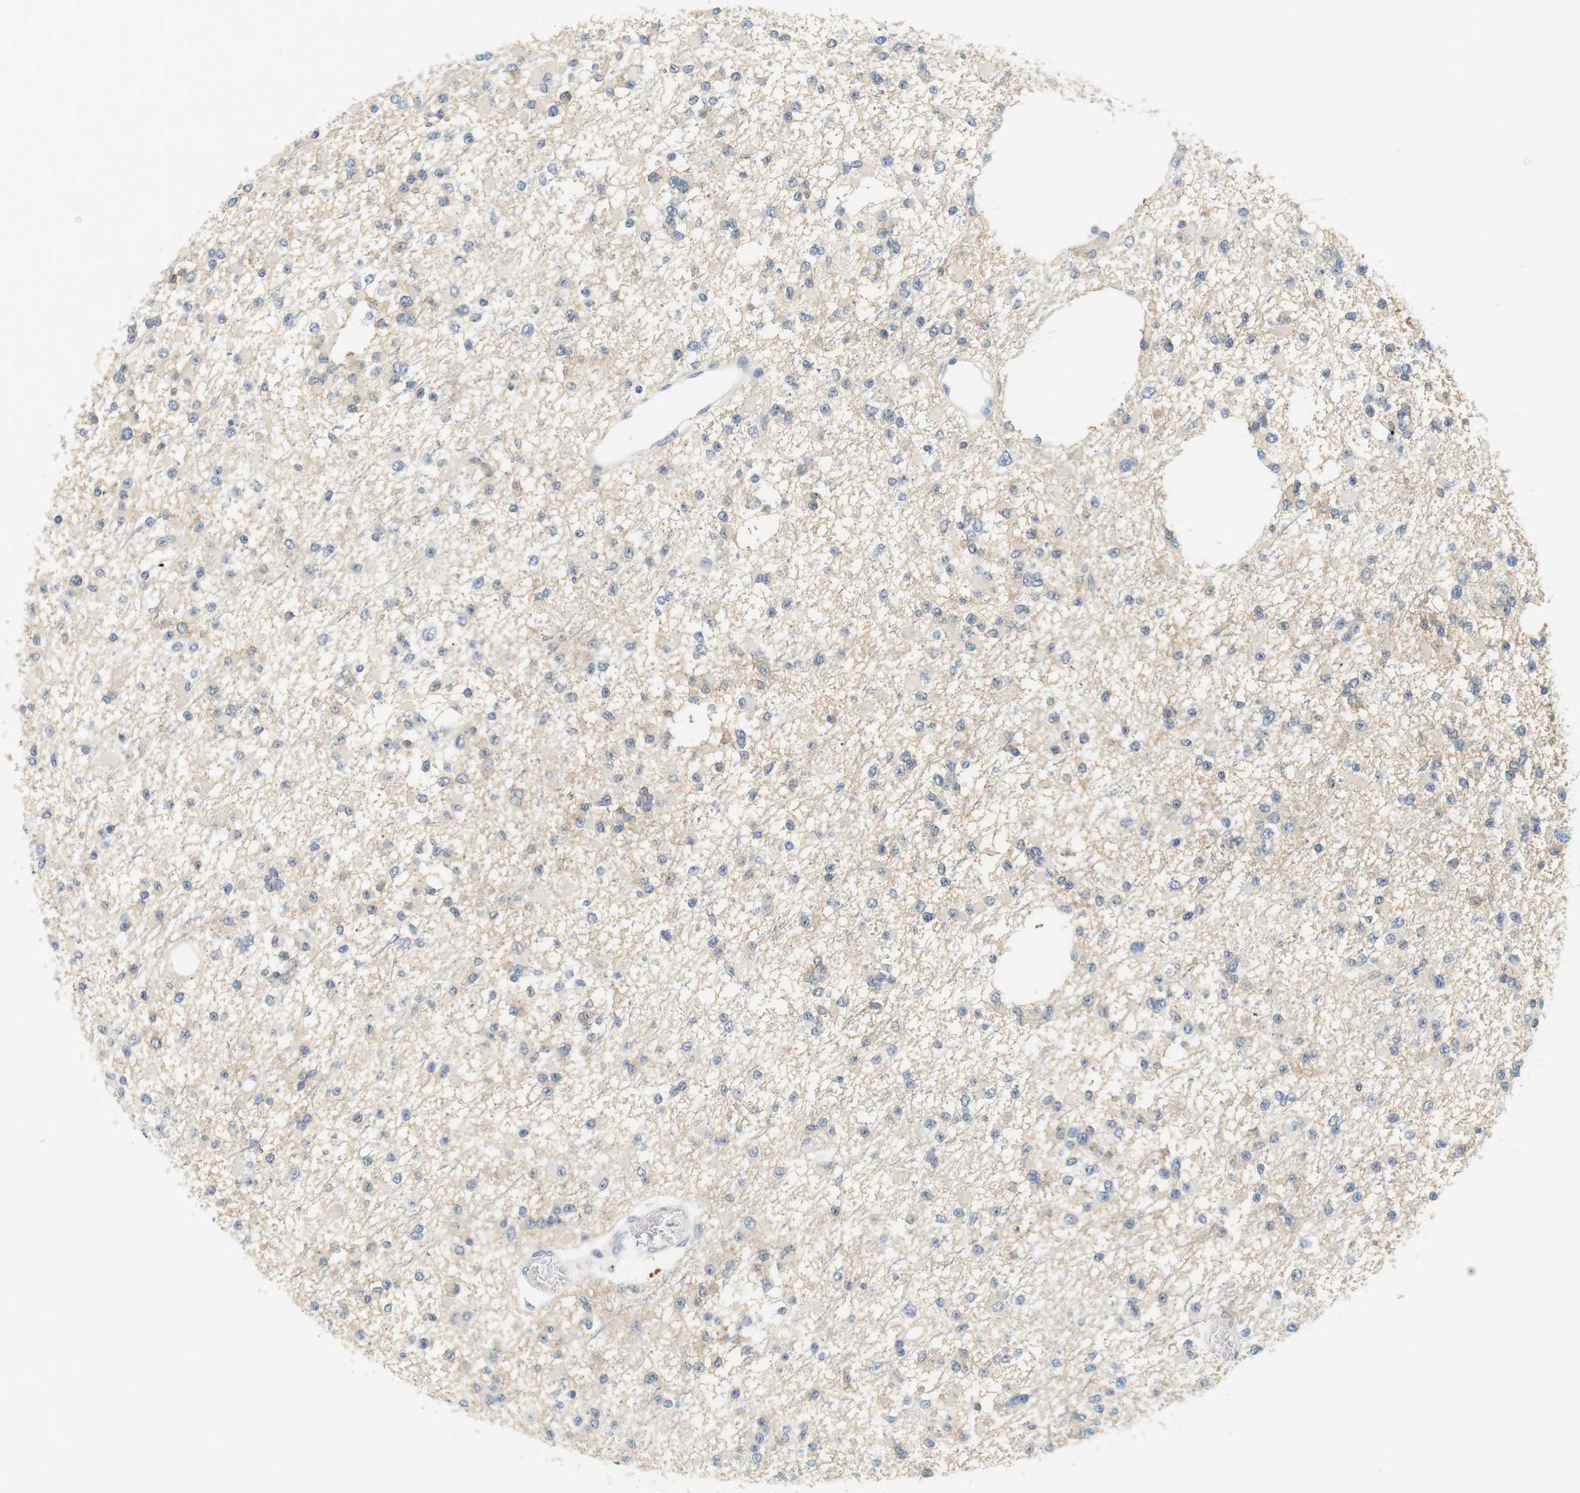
{"staining": {"intensity": "negative", "quantity": "none", "location": "none"}, "tissue": "glioma", "cell_type": "Tumor cells", "image_type": "cancer", "snomed": [{"axis": "morphology", "description": "Glioma, malignant, Low grade"}, {"axis": "topography", "description": "Brain"}], "caption": "High power microscopy histopathology image of an immunohistochemistry histopathology image of glioma, revealing no significant staining in tumor cells.", "gene": "EVA1C", "patient": {"sex": "female", "age": 22}}